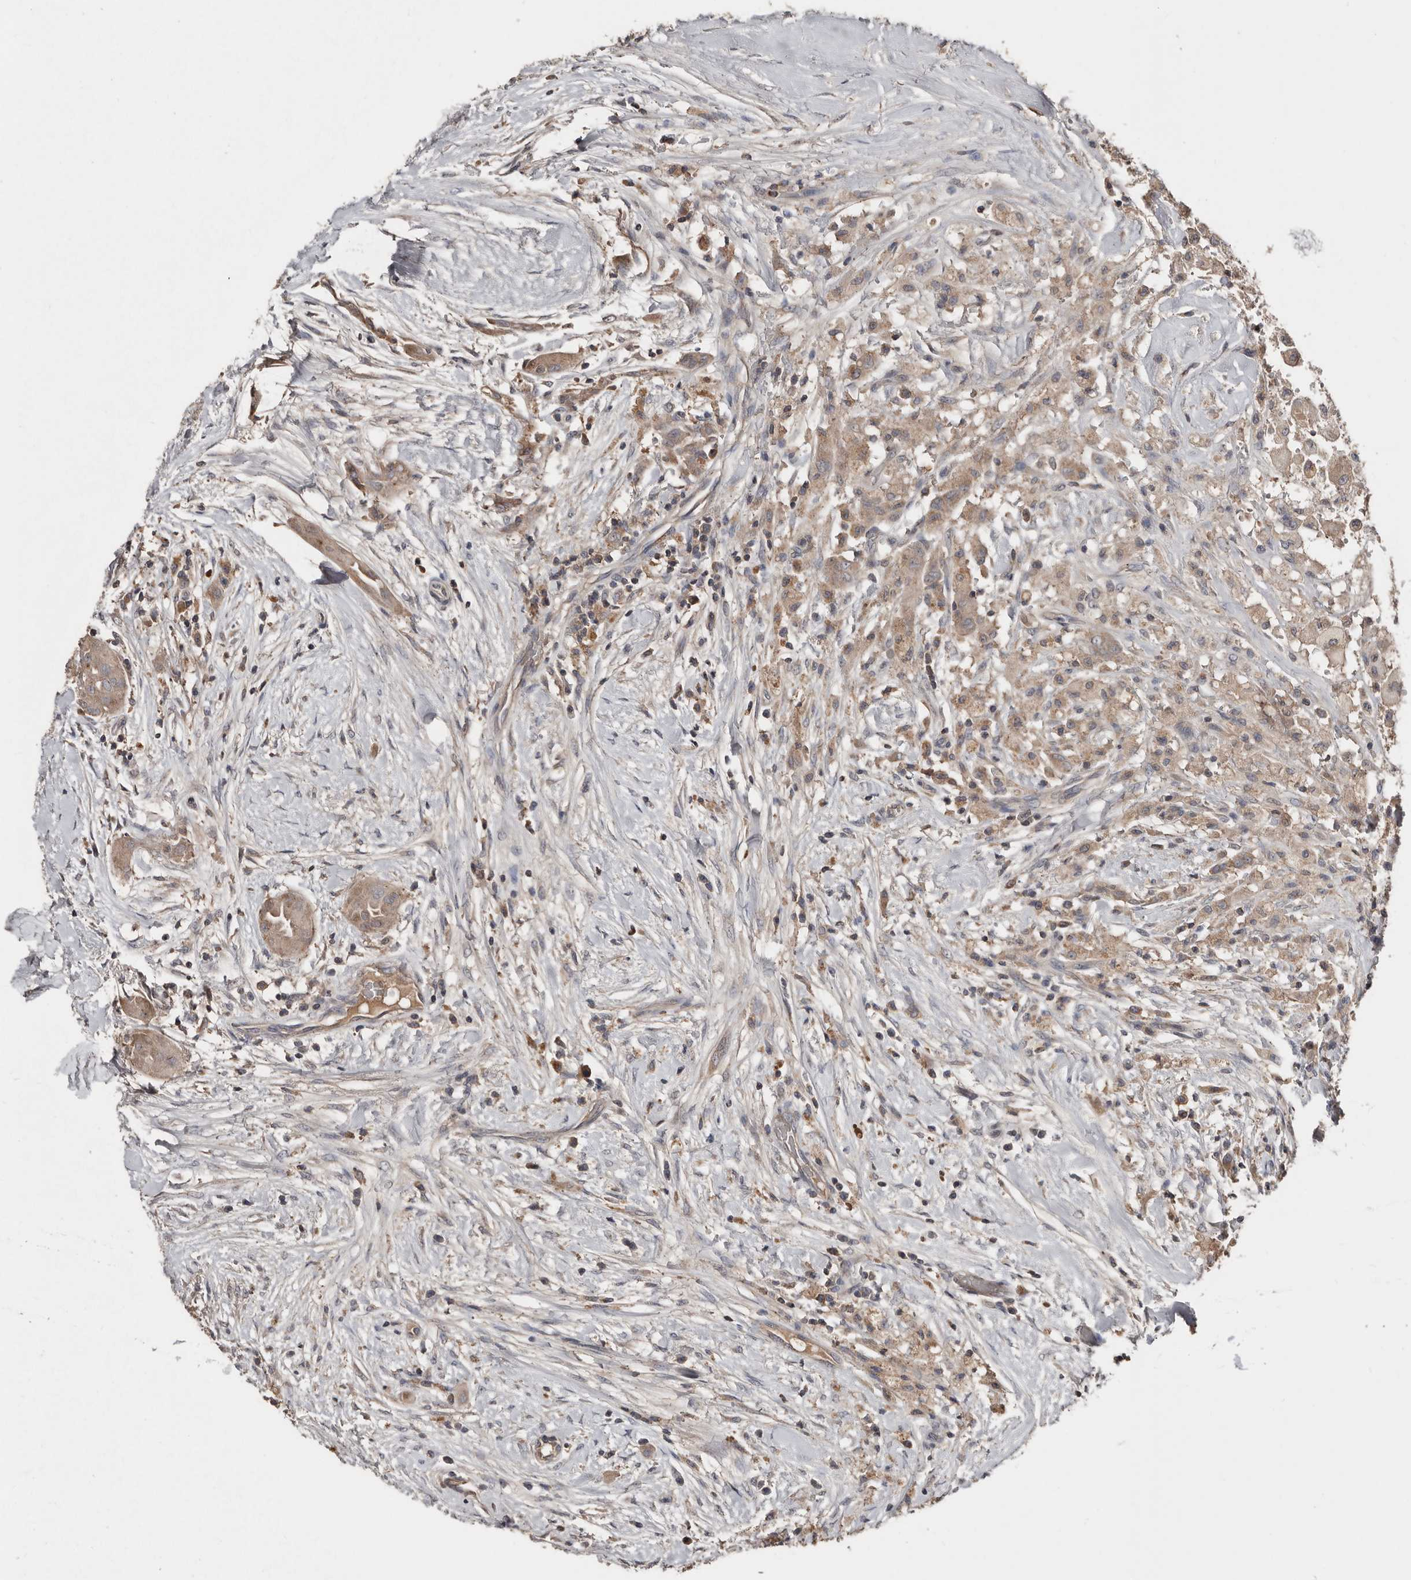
{"staining": {"intensity": "moderate", "quantity": ">75%", "location": "cytoplasmic/membranous"}, "tissue": "thyroid cancer", "cell_type": "Tumor cells", "image_type": "cancer", "snomed": [{"axis": "morphology", "description": "Papillary adenocarcinoma, NOS"}, {"axis": "topography", "description": "Thyroid gland"}], "caption": "This is a histology image of immunohistochemistry (IHC) staining of thyroid papillary adenocarcinoma, which shows moderate expression in the cytoplasmic/membranous of tumor cells.", "gene": "SLC39A2", "patient": {"sex": "female", "age": 59}}